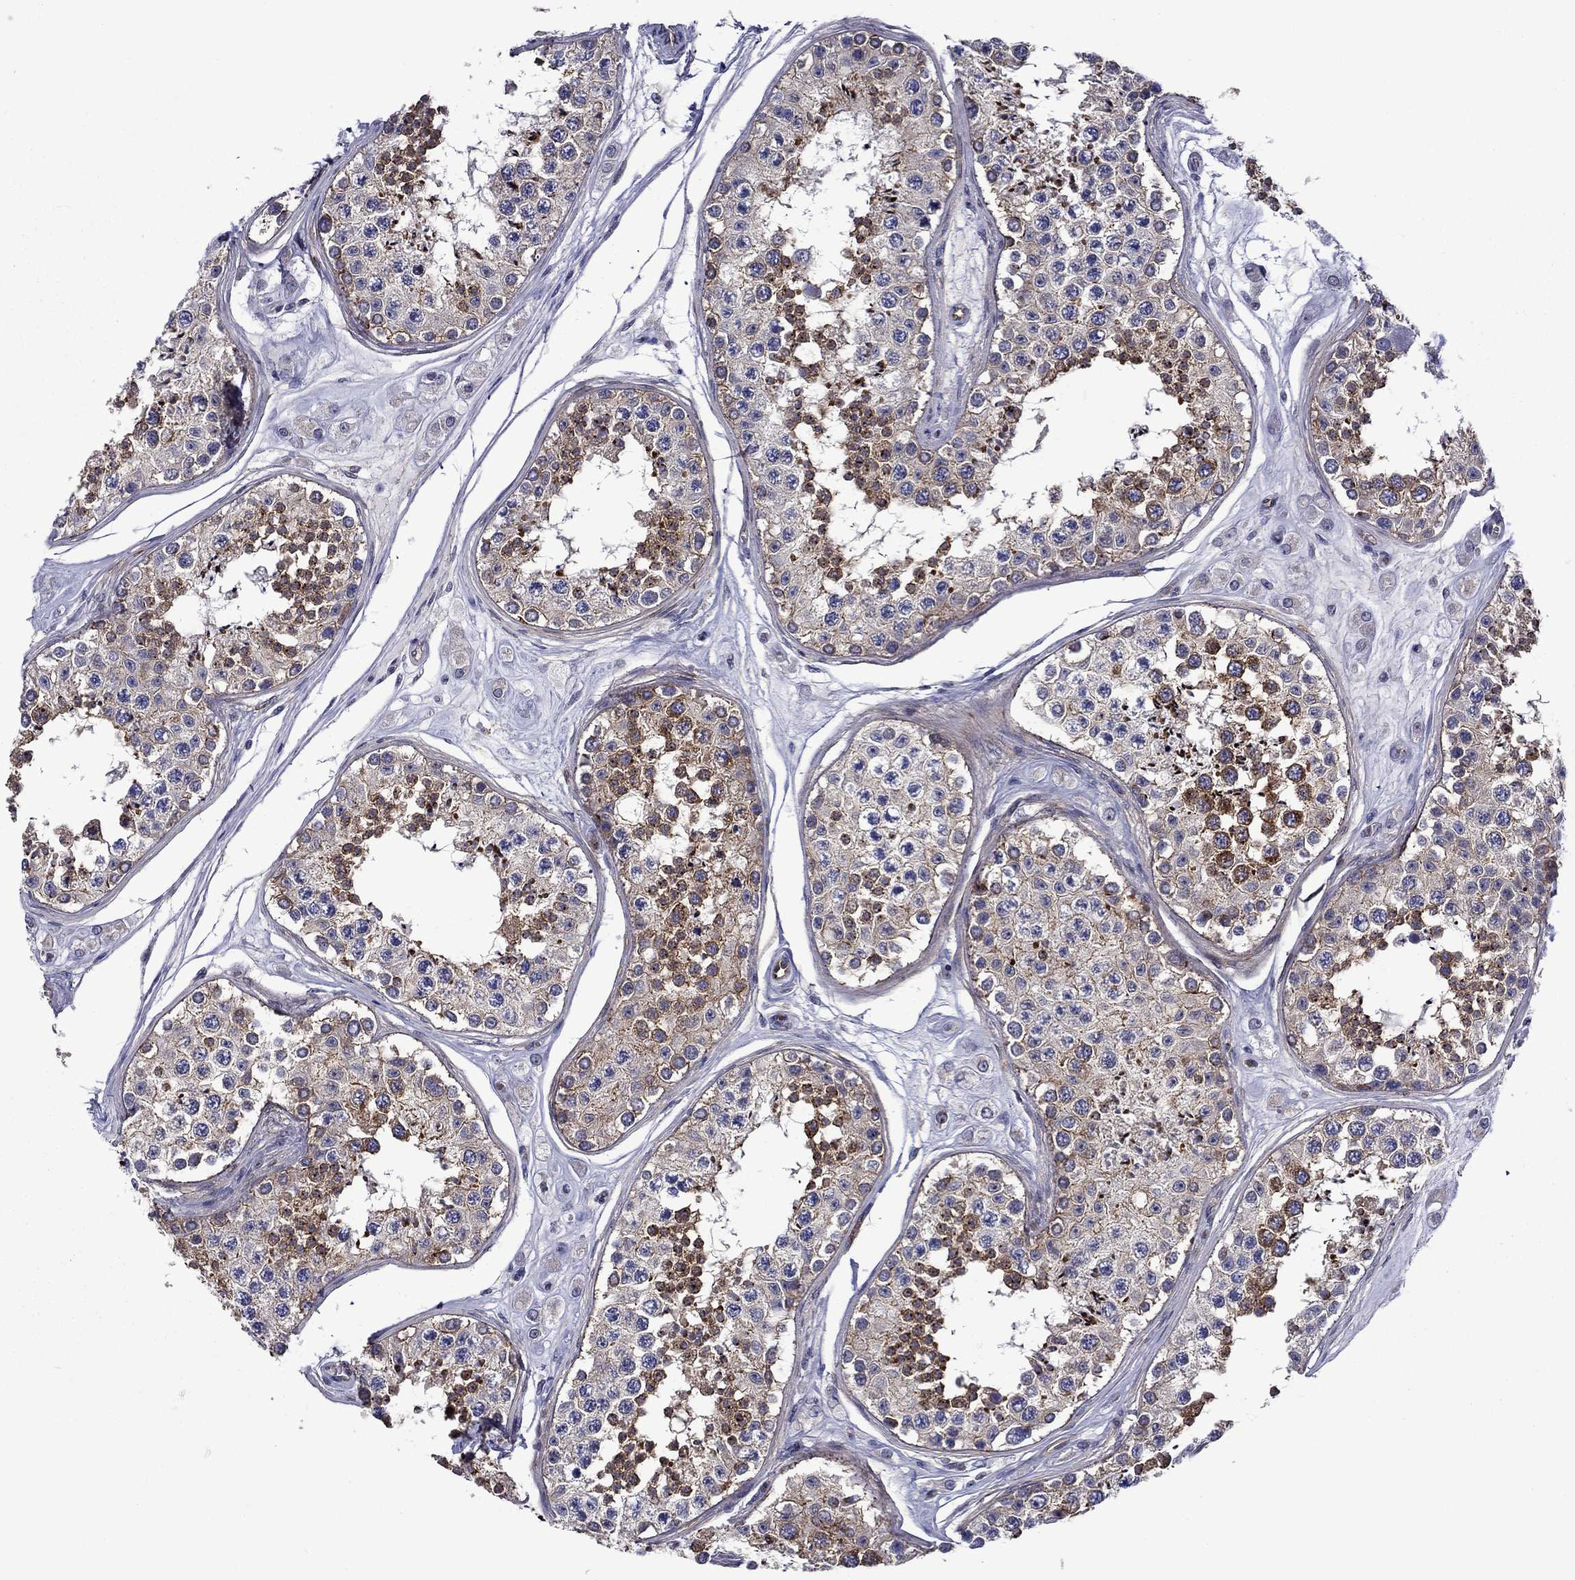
{"staining": {"intensity": "strong", "quantity": "25%-75%", "location": "cytoplasmic/membranous"}, "tissue": "testis", "cell_type": "Cells in seminiferous ducts", "image_type": "normal", "snomed": [{"axis": "morphology", "description": "Normal tissue, NOS"}, {"axis": "topography", "description": "Testis"}], "caption": "Immunohistochemical staining of normal testis exhibits 25%-75% levels of strong cytoplasmic/membranous protein positivity in approximately 25%-75% of cells in seminiferous ducts.", "gene": "LMO7", "patient": {"sex": "male", "age": 25}}